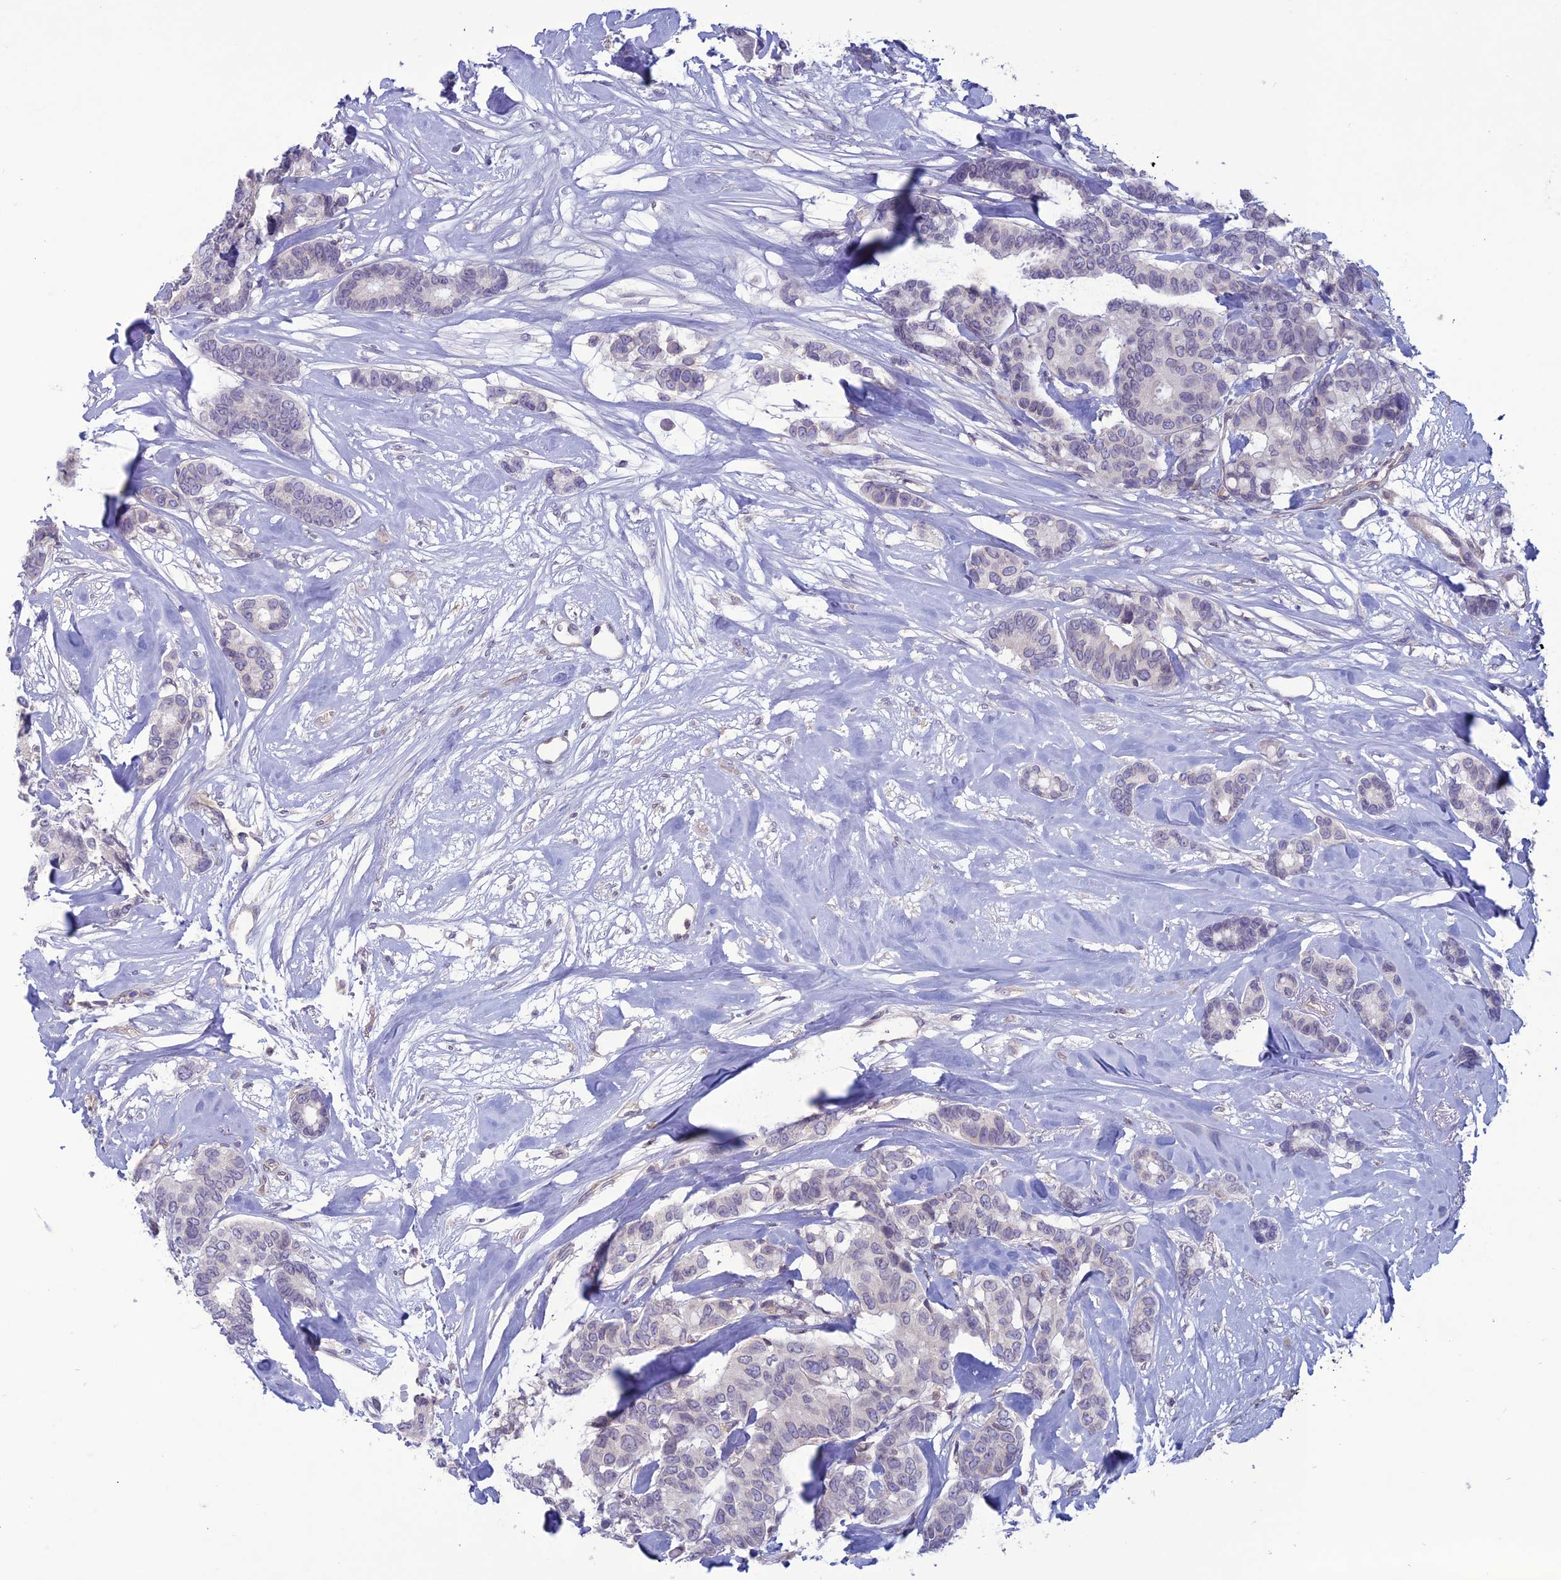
{"staining": {"intensity": "negative", "quantity": "none", "location": "none"}, "tissue": "breast cancer", "cell_type": "Tumor cells", "image_type": "cancer", "snomed": [{"axis": "morphology", "description": "Duct carcinoma"}, {"axis": "topography", "description": "Breast"}], "caption": "Tumor cells show no significant expression in breast cancer (infiltrating ductal carcinoma). The staining was performed using DAB to visualize the protein expression in brown, while the nuclei were stained in blue with hematoxylin (Magnification: 20x).", "gene": "WDR46", "patient": {"sex": "female", "age": 87}}